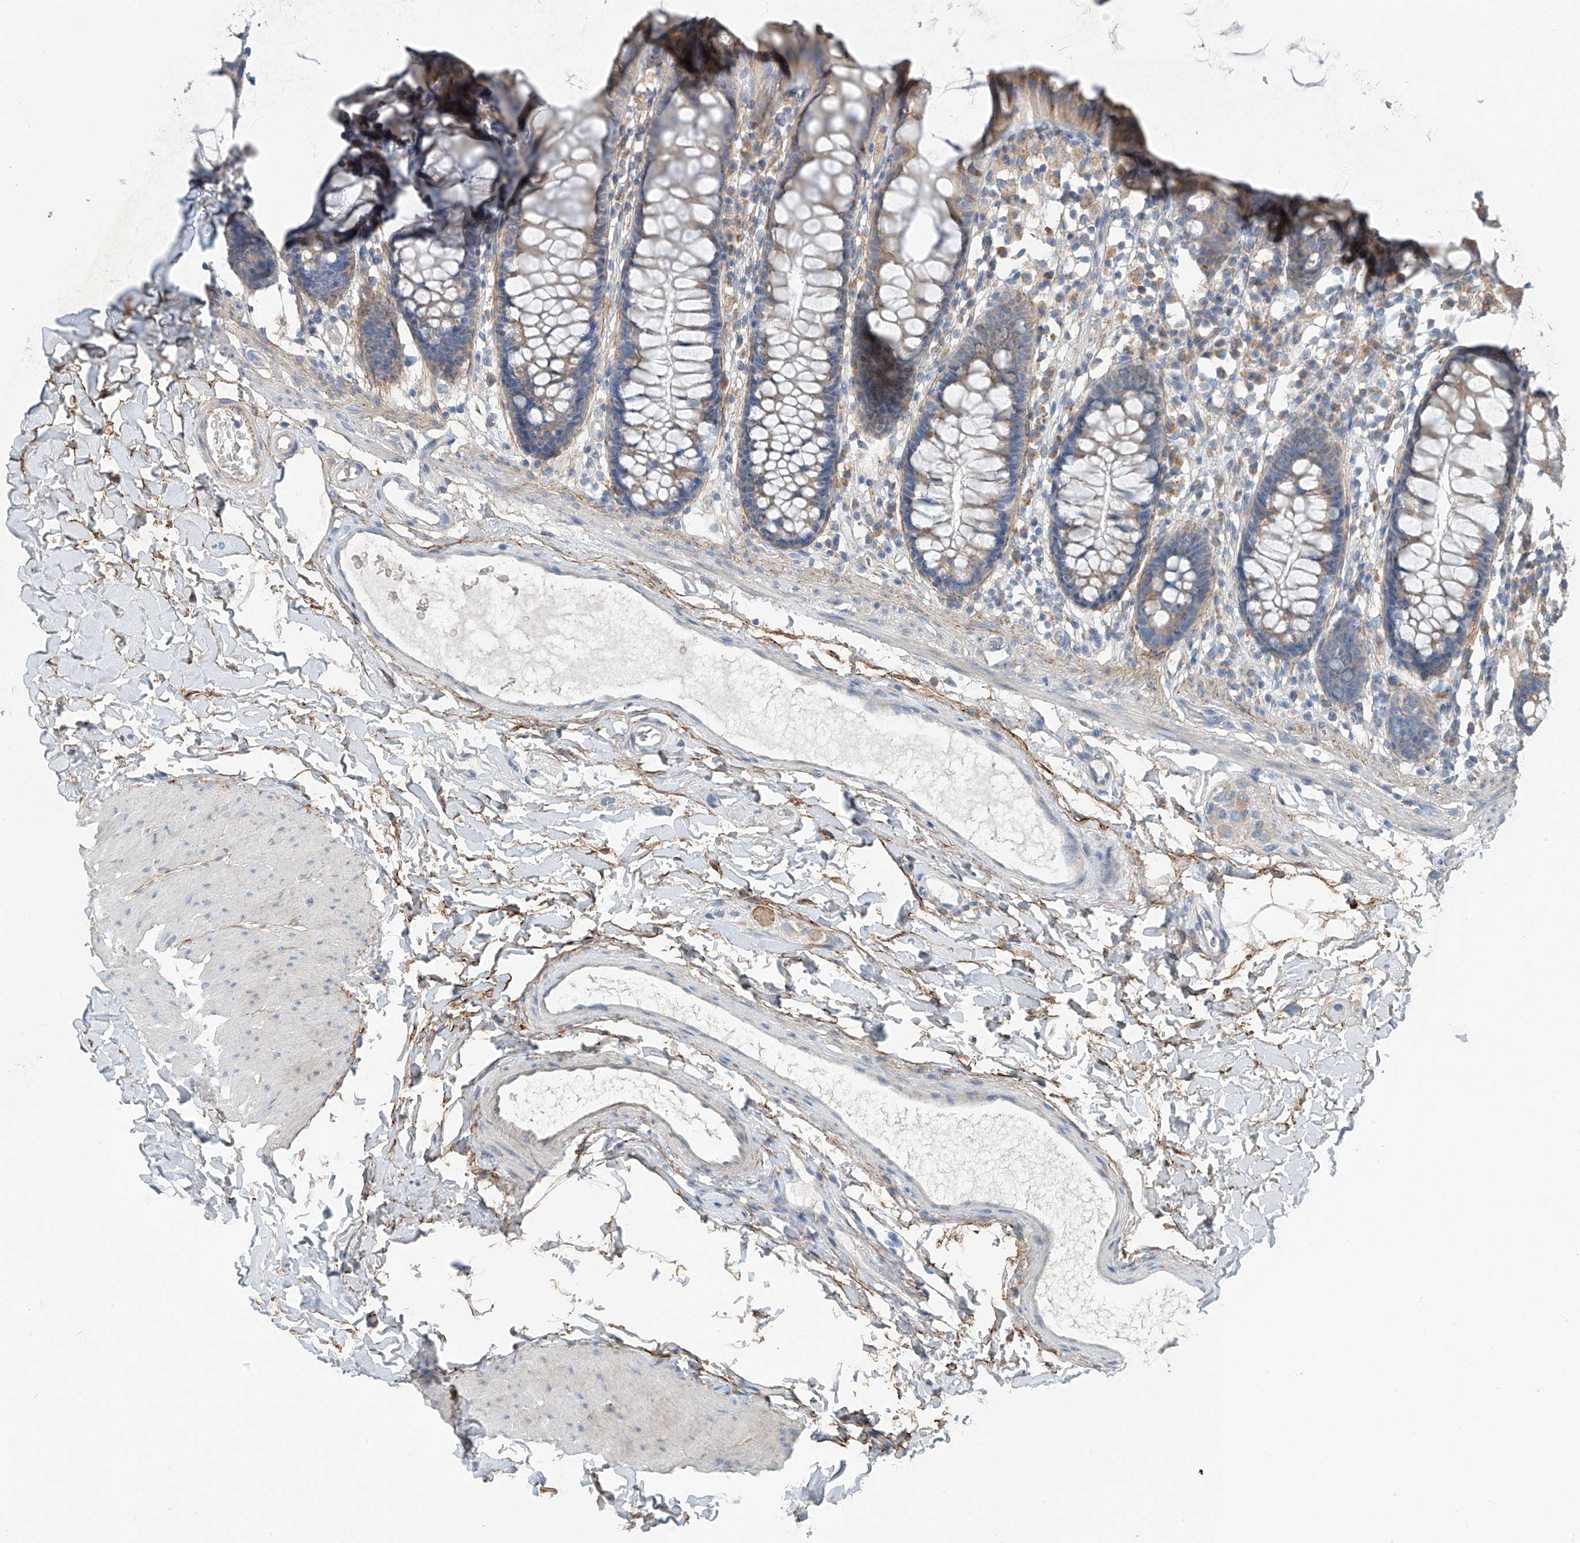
{"staining": {"intensity": "weak", "quantity": "25%-75%", "location": "cytoplasmic/membranous"}, "tissue": "colon", "cell_type": "Endothelial cells", "image_type": "normal", "snomed": [{"axis": "morphology", "description": "Normal tissue, NOS"}, {"axis": "topography", "description": "Colon"}], "caption": "Protein staining exhibits weak cytoplasmic/membranous expression in about 25%-75% of endothelial cells in benign colon.", "gene": "GALNTL6", "patient": {"sex": "female", "age": 62}}